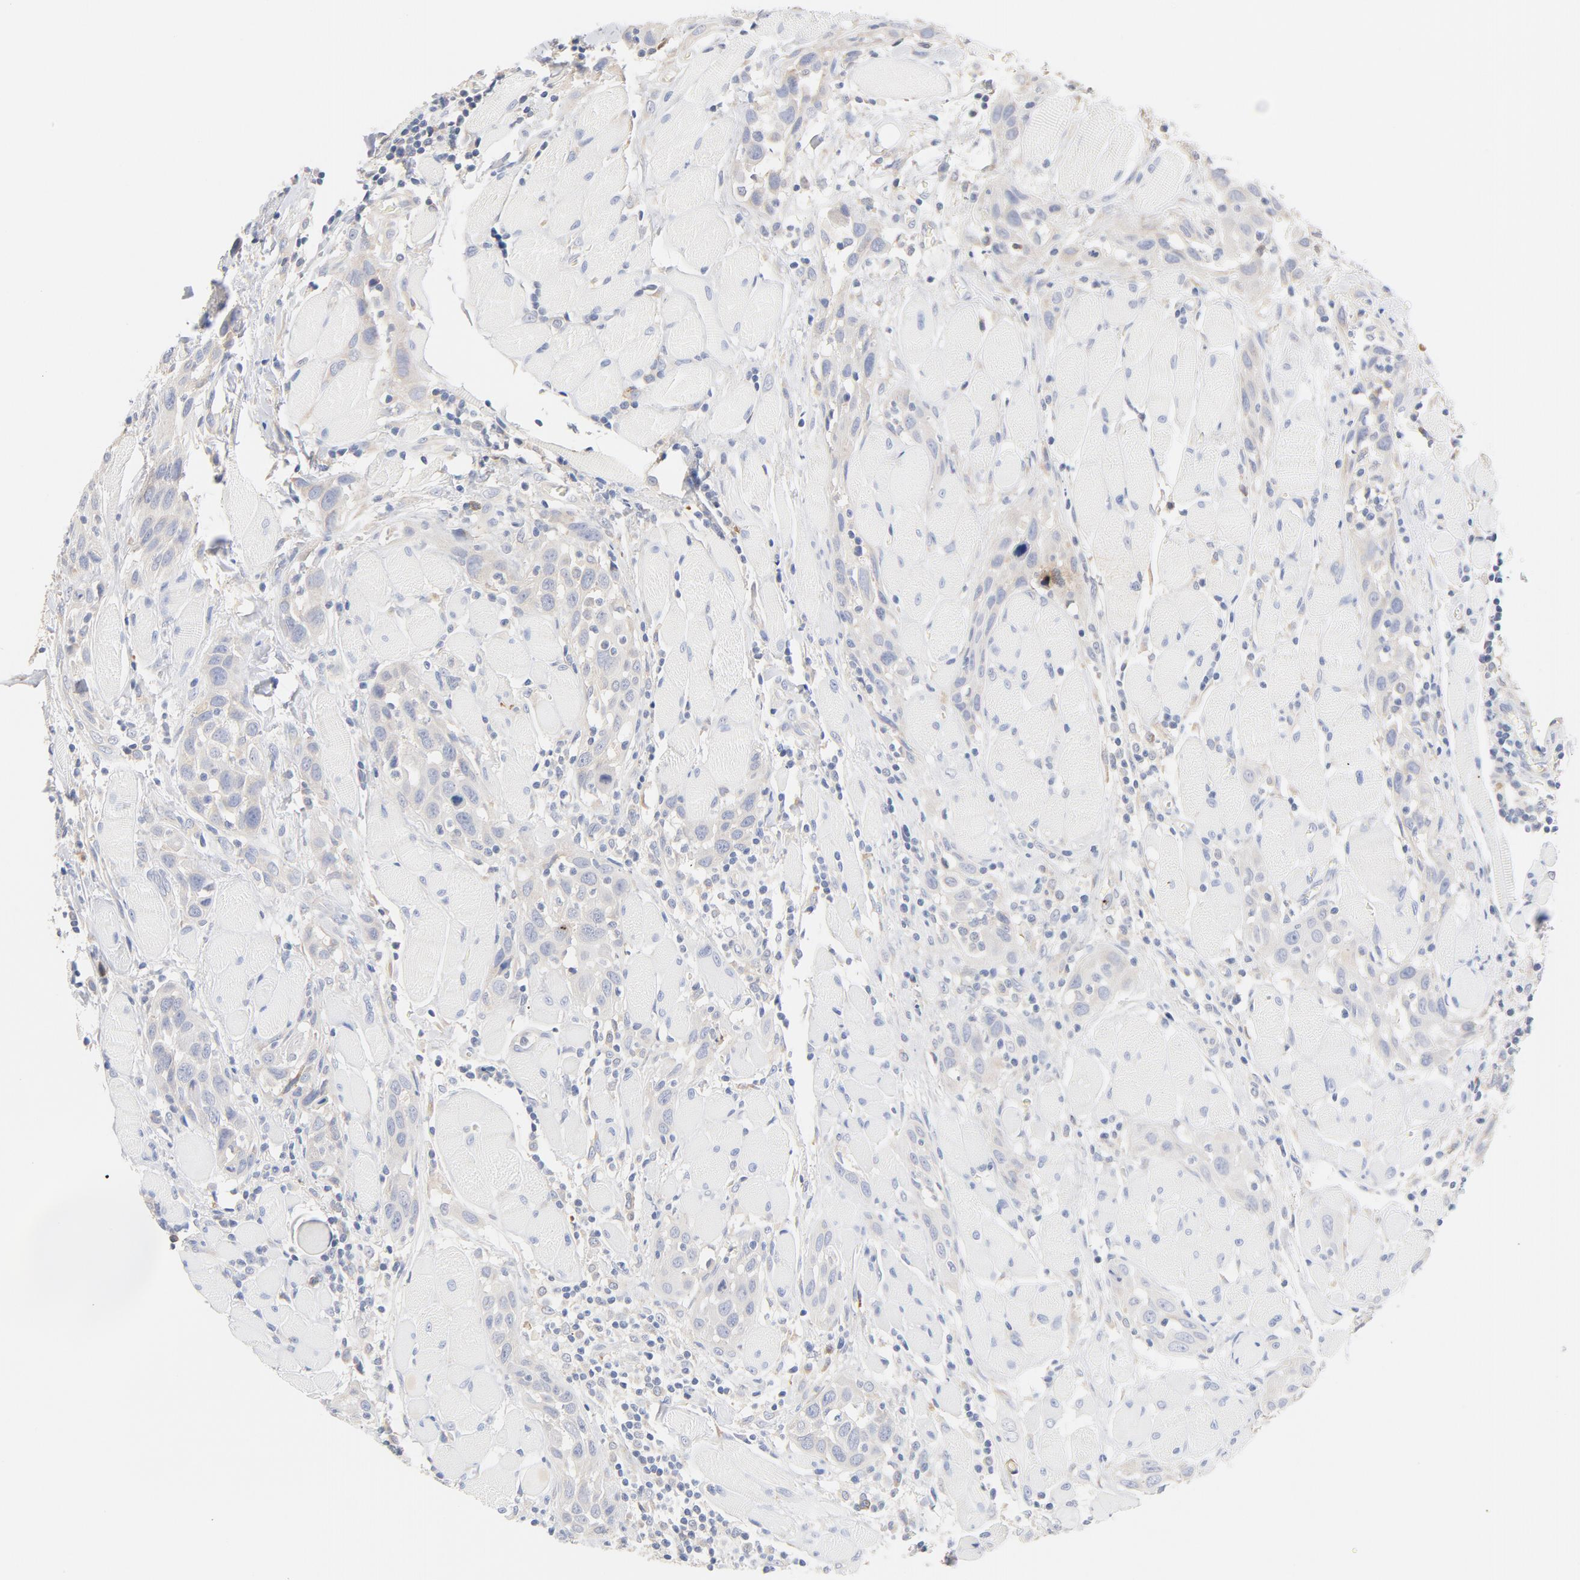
{"staining": {"intensity": "weak", "quantity": "25%-75%", "location": "cytoplasmic/membranous"}, "tissue": "head and neck cancer", "cell_type": "Tumor cells", "image_type": "cancer", "snomed": [{"axis": "morphology", "description": "Squamous cell carcinoma, NOS"}, {"axis": "topography", "description": "Oral tissue"}, {"axis": "topography", "description": "Head-Neck"}], "caption": "Immunohistochemistry (IHC) staining of head and neck squamous cell carcinoma, which demonstrates low levels of weak cytoplasmic/membranous staining in approximately 25%-75% of tumor cells indicating weak cytoplasmic/membranous protein positivity. The staining was performed using DAB (brown) for protein detection and nuclei were counterstained in hematoxylin (blue).", "gene": "TLR4", "patient": {"sex": "female", "age": 50}}